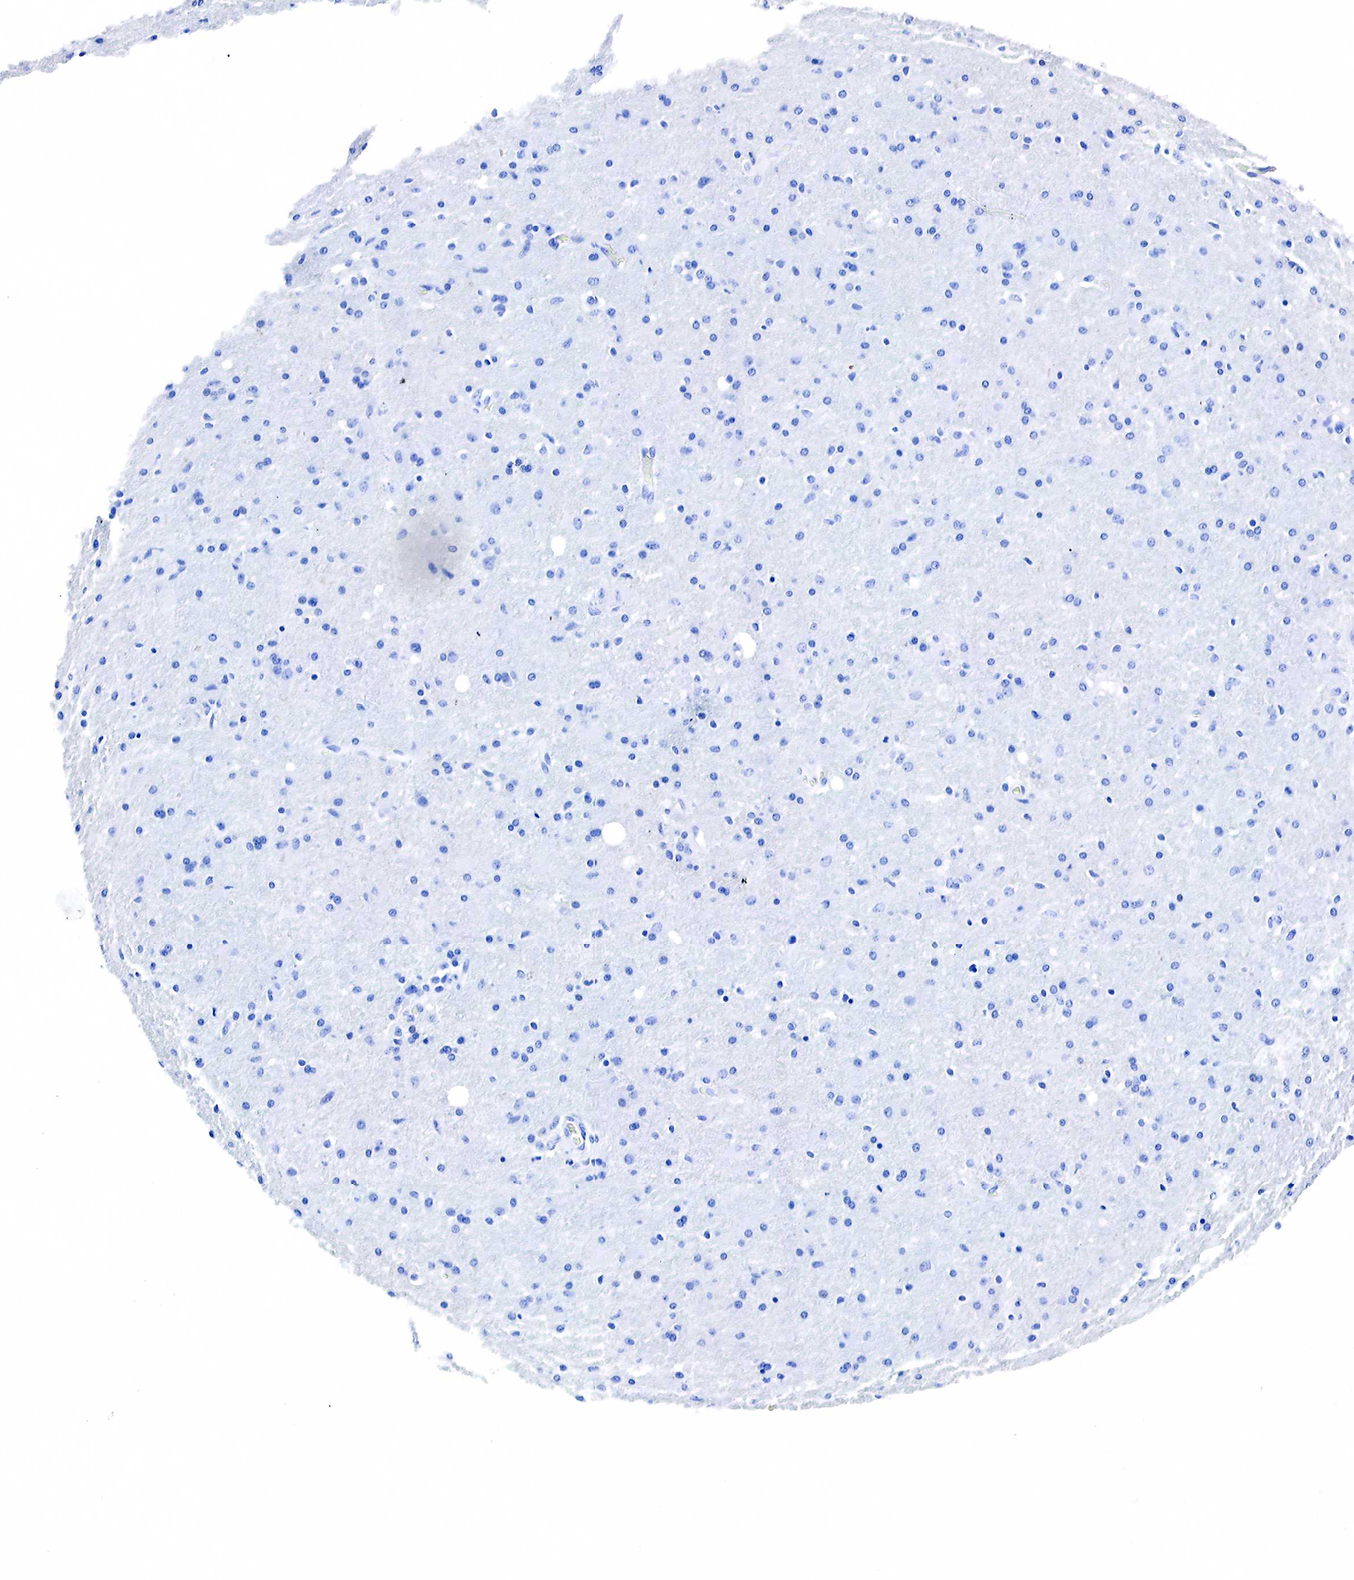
{"staining": {"intensity": "negative", "quantity": "none", "location": "none"}, "tissue": "glioma", "cell_type": "Tumor cells", "image_type": "cancer", "snomed": [{"axis": "morphology", "description": "Glioma, malignant, High grade"}, {"axis": "topography", "description": "Brain"}], "caption": "This is an immunohistochemistry histopathology image of malignant glioma (high-grade). There is no positivity in tumor cells.", "gene": "ACP3", "patient": {"sex": "male", "age": 68}}